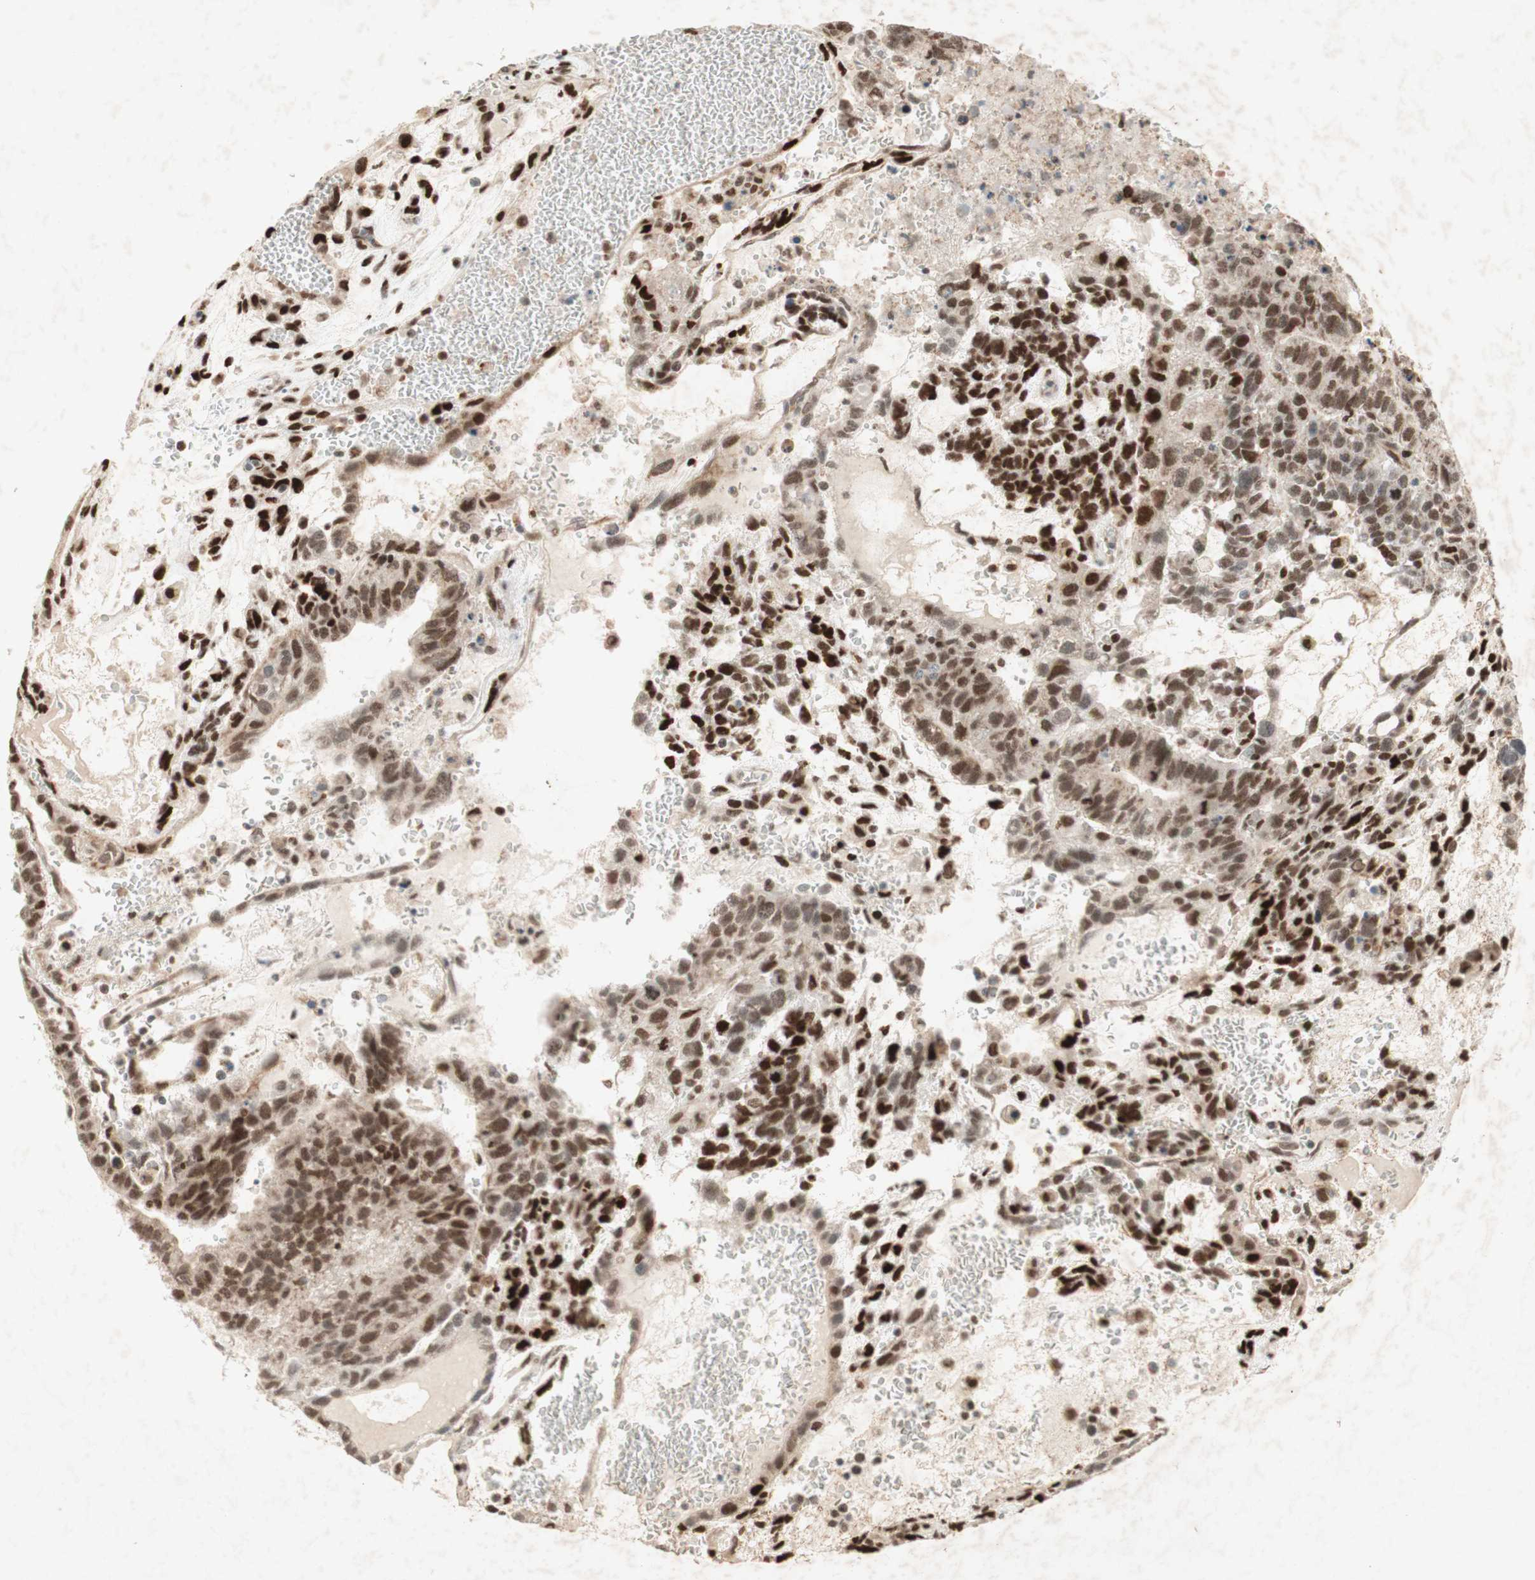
{"staining": {"intensity": "moderate", "quantity": "25%-75%", "location": "cytoplasmic/membranous,nuclear"}, "tissue": "testis cancer", "cell_type": "Tumor cells", "image_type": "cancer", "snomed": [{"axis": "morphology", "description": "Seminoma, NOS"}, {"axis": "morphology", "description": "Carcinoma, Embryonal, NOS"}, {"axis": "topography", "description": "Testis"}], "caption": "The immunohistochemical stain labels moderate cytoplasmic/membranous and nuclear staining in tumor cells of embryonal carcinoma (testis) tissue.", "gene": "DNMT3A", "patient": {"sex": "male", "age": 52}}